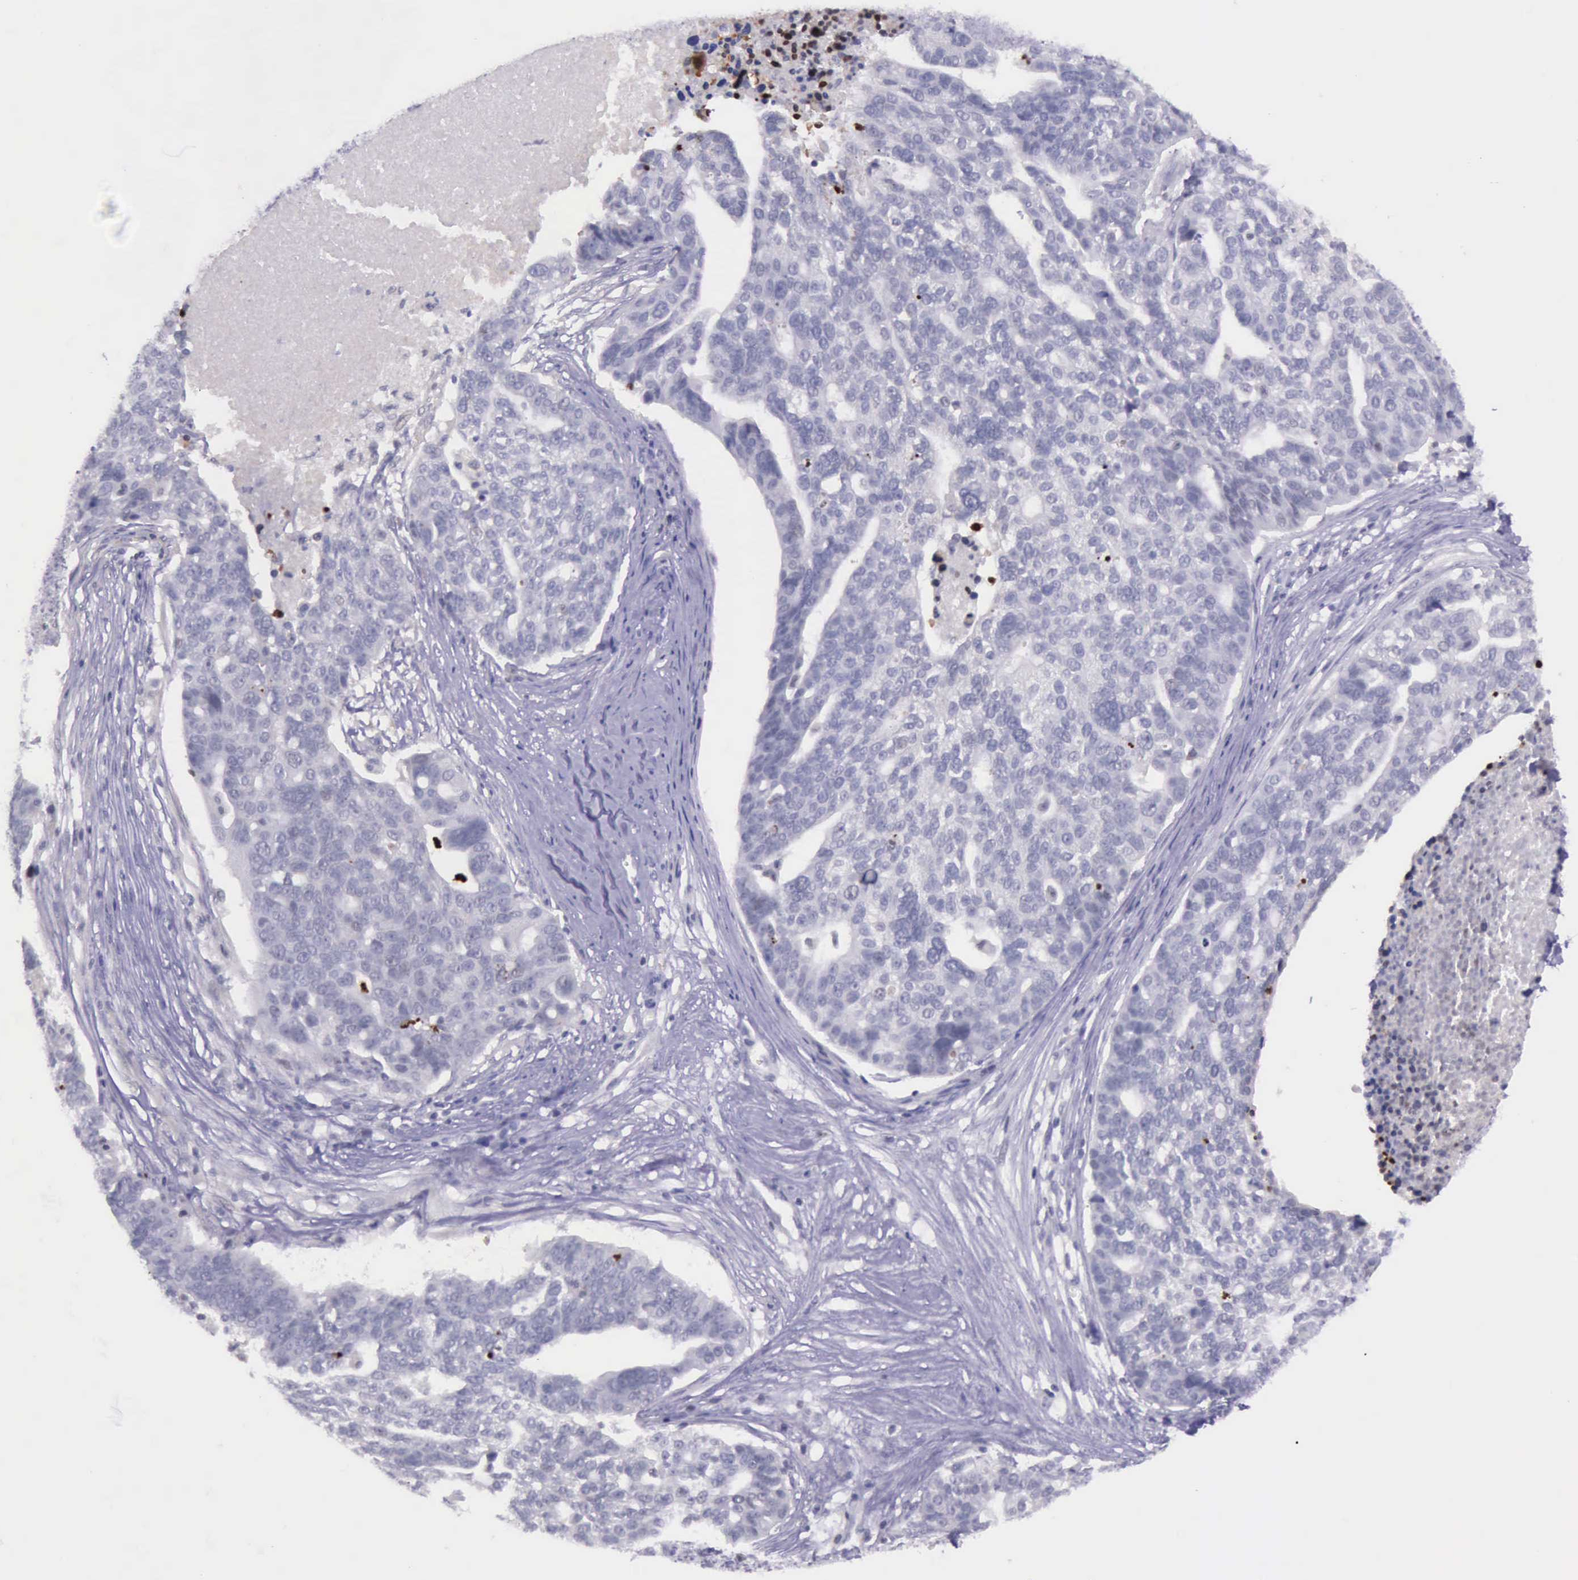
{"staining": {"intensity": "strong", "quantity": "<25%", "location": "nuclear"}, "tissue": "ovarian cancer", "cell_type": "Tumor cells", "image_type": "cancer", "snomed": [{"axis": "morphology", "description": "Cystadenocarcinoma, serous, NOS"}, {"axis": "topography", "description": "Ovary"}], "caption": "This micrograph shows immunohistochemistry staining of human serous cystadenocarcinoma (ovarian), with medium strong nuclear staining in about <25% of tumor cells.", "gene": "PARP1", "patient": {"sex": "female", "age": 59}}